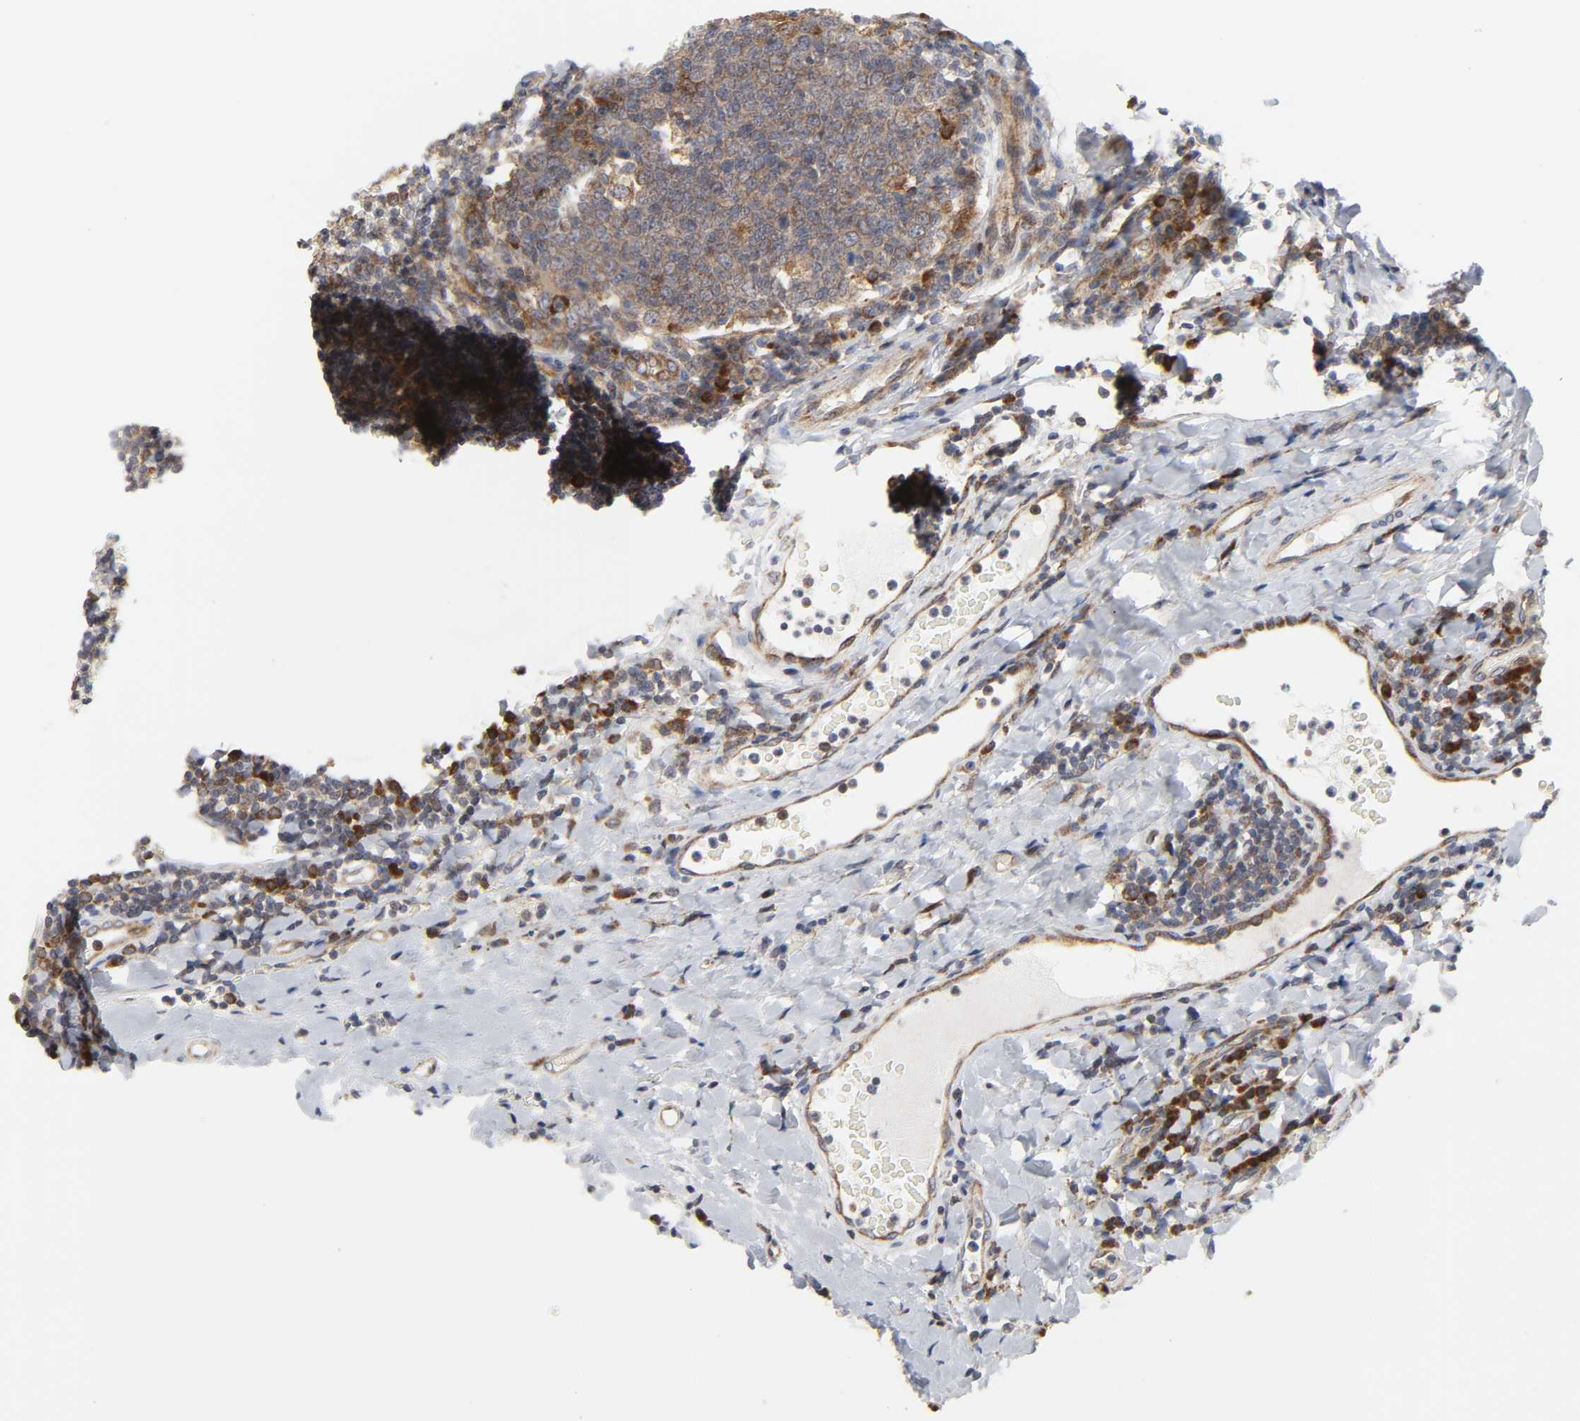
{"staining": {"intensity": "moderate", "quantity": ">75%", "location": "cytoplasmic/membranous"}, "tissue": "tonsil", "cell_type": "Germinal center cells", "image_type": "normal", "snomed": [{"axis": "morphology", "description": "Normal tissue, NOS"}, {"axis": "topography", "description": "Tonsil"}], "caption": "This histopathology image displays benign tonsil stained with immunohistochemistry (IHC) to label a protein in brown. The cytoplasmic/membranous of germinal center cells show moderate positivity for the protein. Nuclei are counter-stained blue.", "gene": "BAX", "patient": {"sex": "male", "age": 17}}